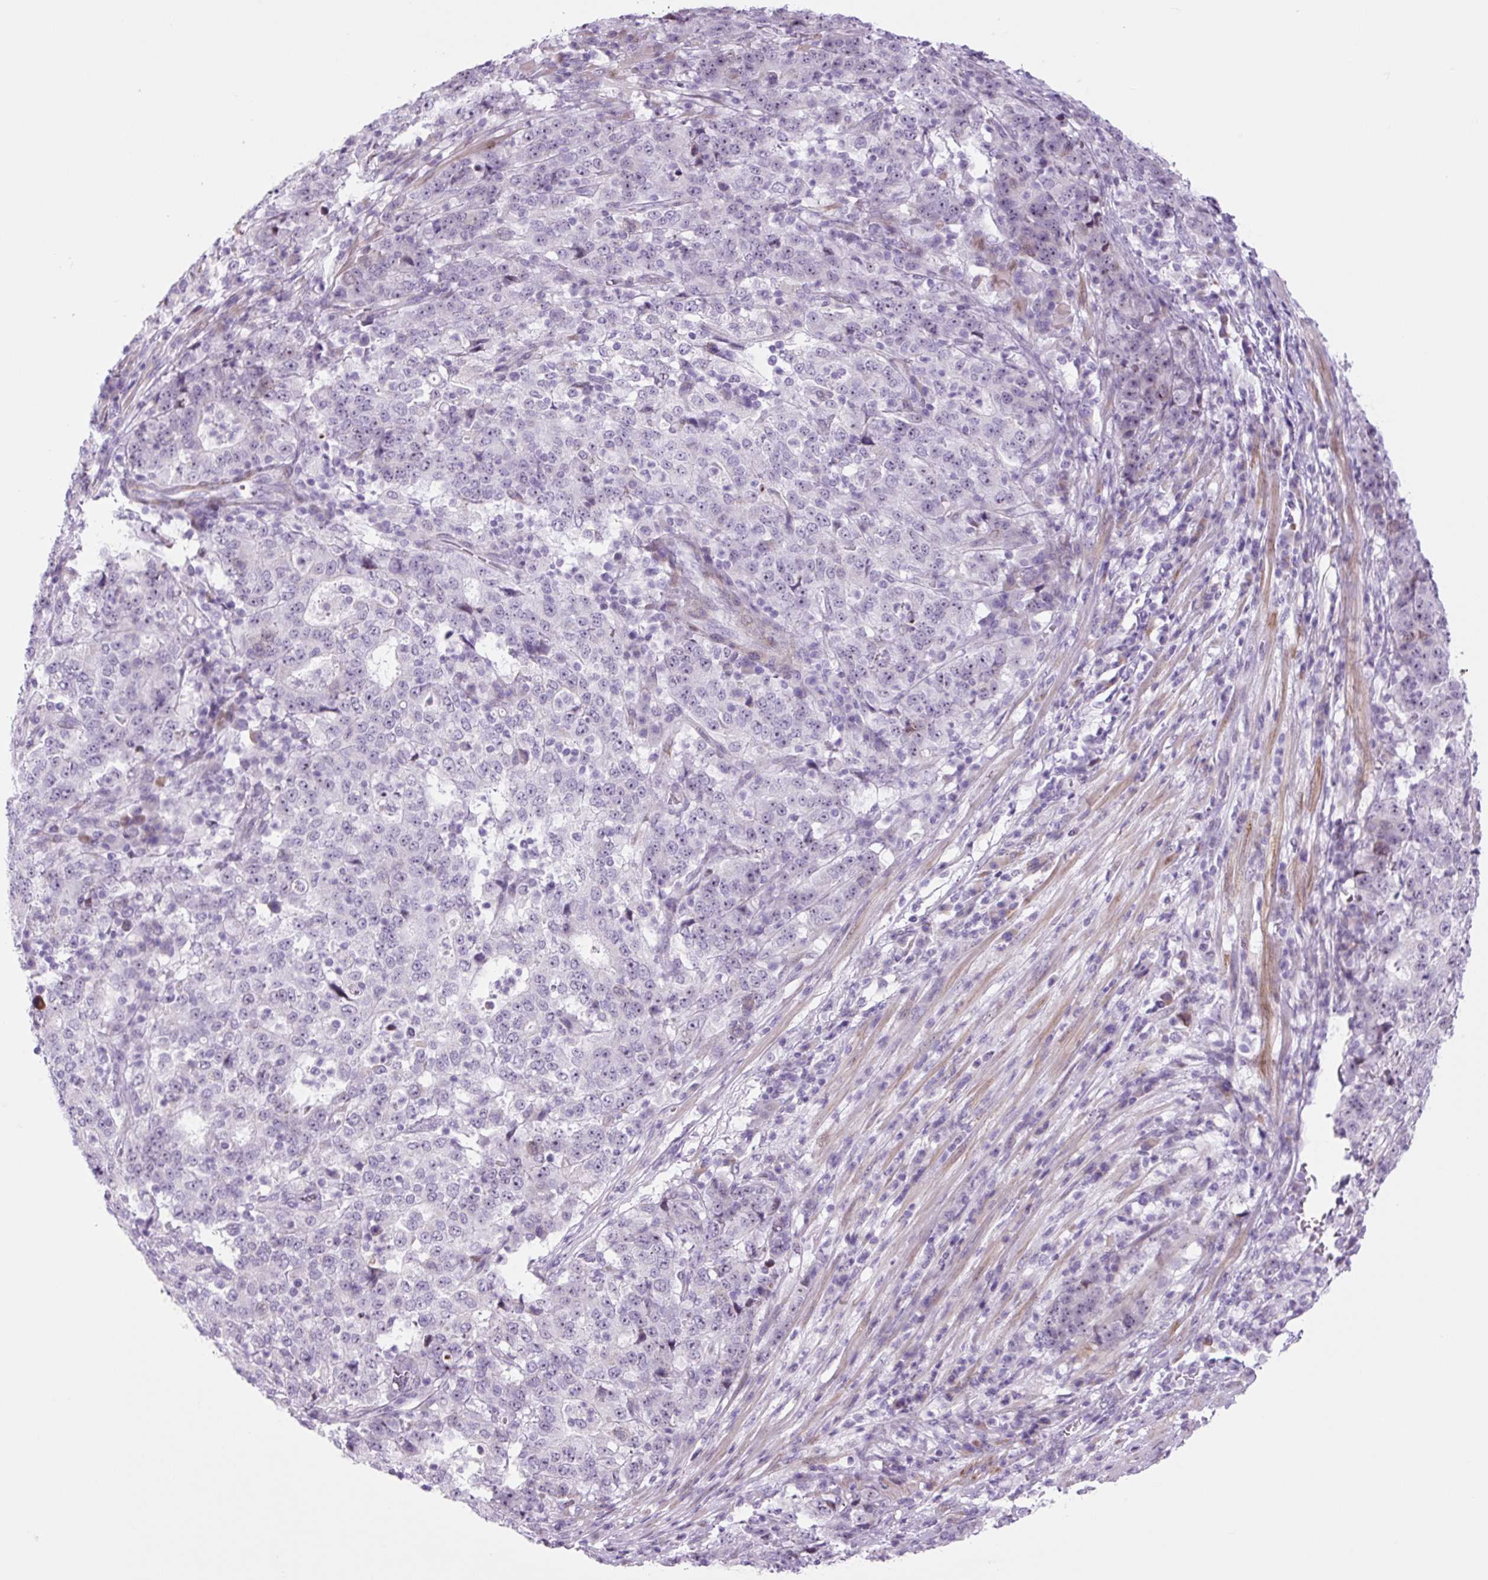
{"staining": {"intensity": "negative", "quantity": "none", "location": "none"}, "tissue": "stomach cancer", "cell_type": "Tumor cells", "image_type": "cancer", "snomed": [{"axis": "morphology", "description": "Adenocarcinoma, NOS"}, {"axis": "topography", "description": "Stomach"}], "caption": "A high-resolution histopathology image shows immunohistochemistry (IHC) staining of adenocarcinoma (stomach), which shows no significant expression in tumor cells.", "gene": "RRS1", "patient": {"sex": "male", "age": 59}}